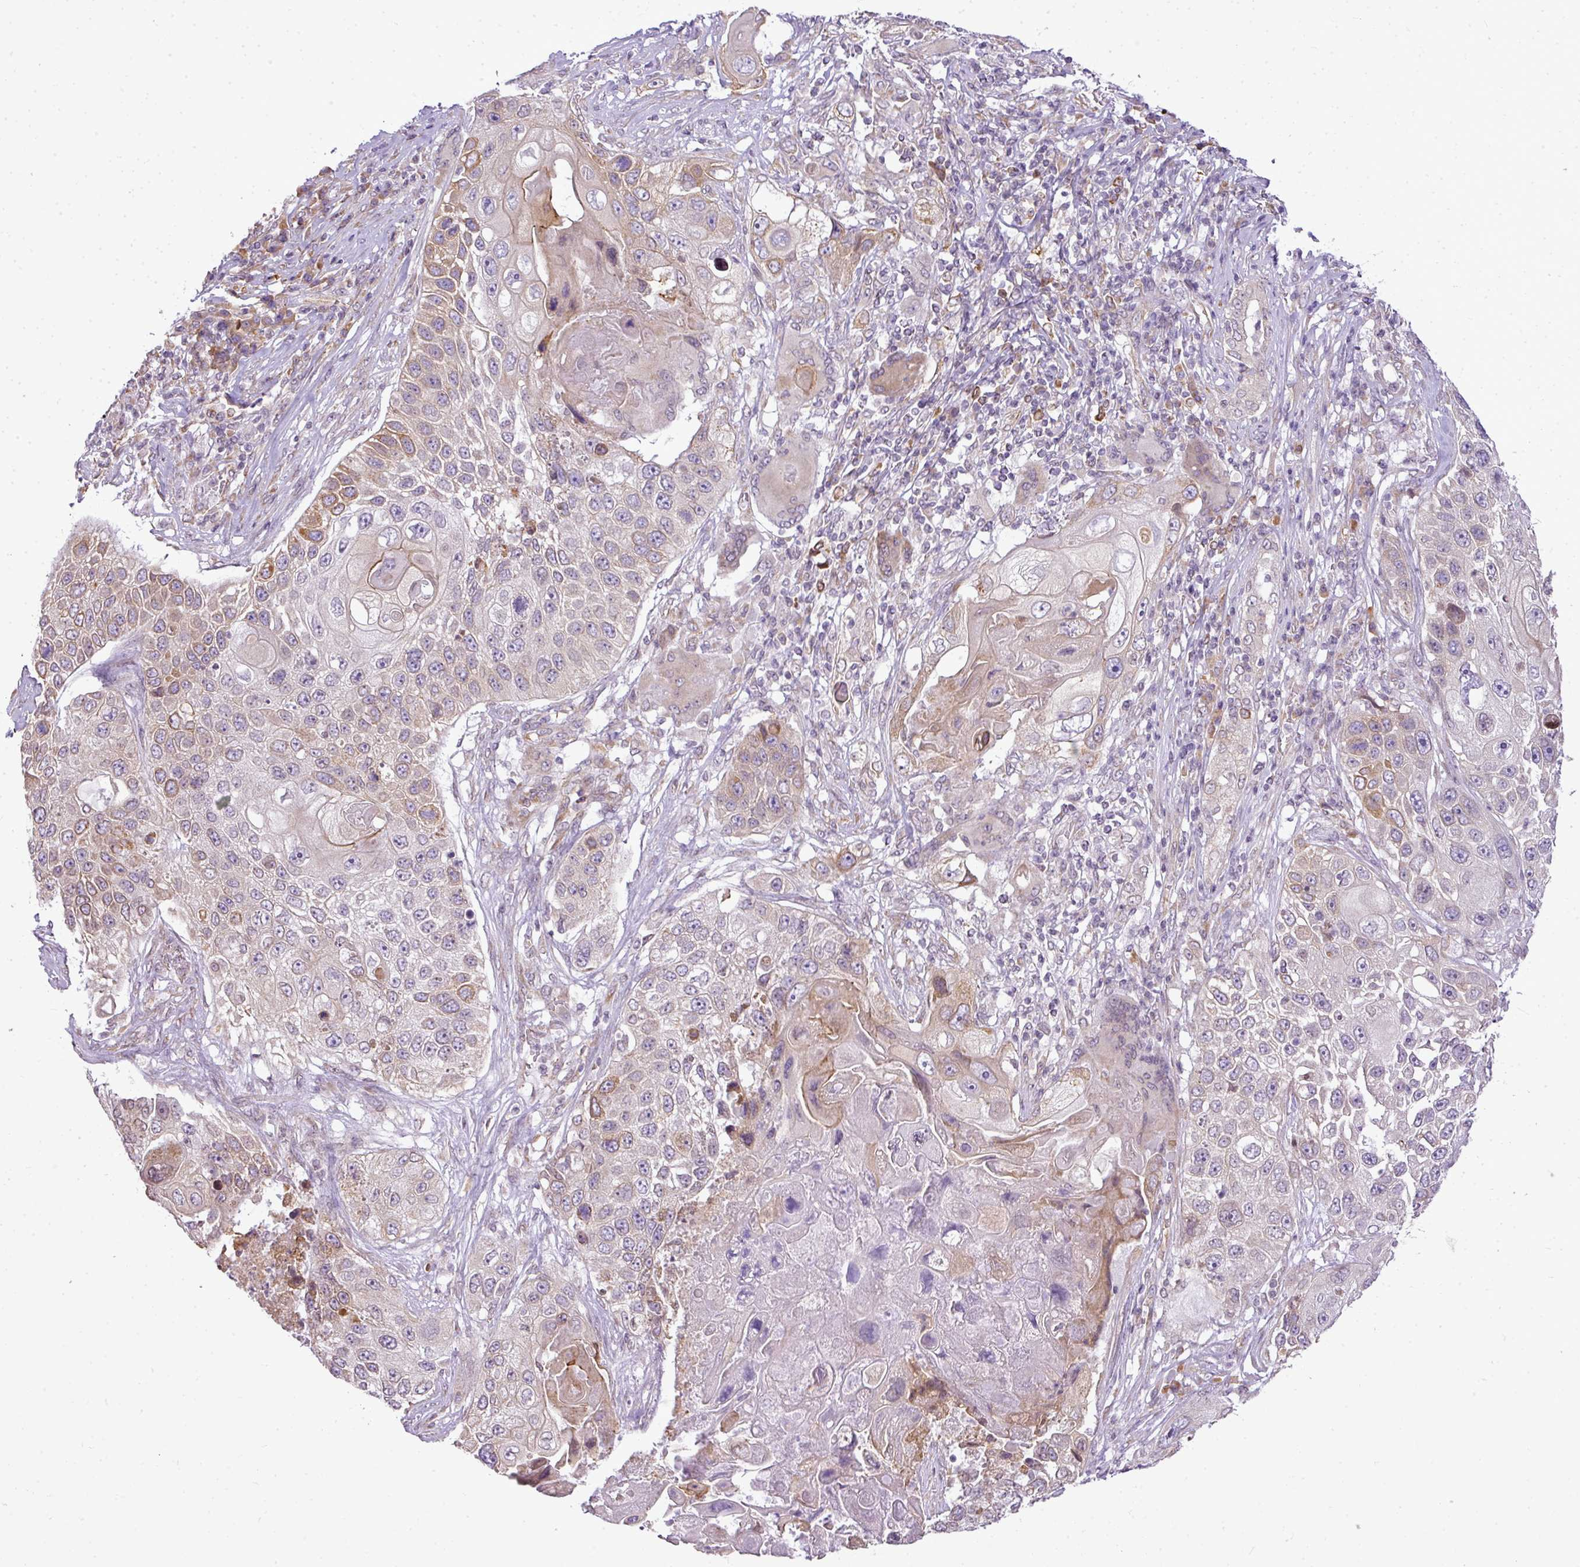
{"staining": {"intensity": "moderate", "quantity": "<25%", "location": "cytoplasmic/membranous"}, "tissue": "lung cancer", "cell_type": "Tumor cells", "image_type": "cancer", "snomed": [{"axis": "morphology", "description": "Squamous cell carcinoma, NOS"}, {"axis": "topography", "description": "Lung"}], "caption": "Lung squamous cell carcinoma stained for a protein (brown) displays moderate cytoplasmic/membranous positive staining in about <25% of tumor cells.", "gene": "COX18", "patient": {"sex": "male", "age": 61}}